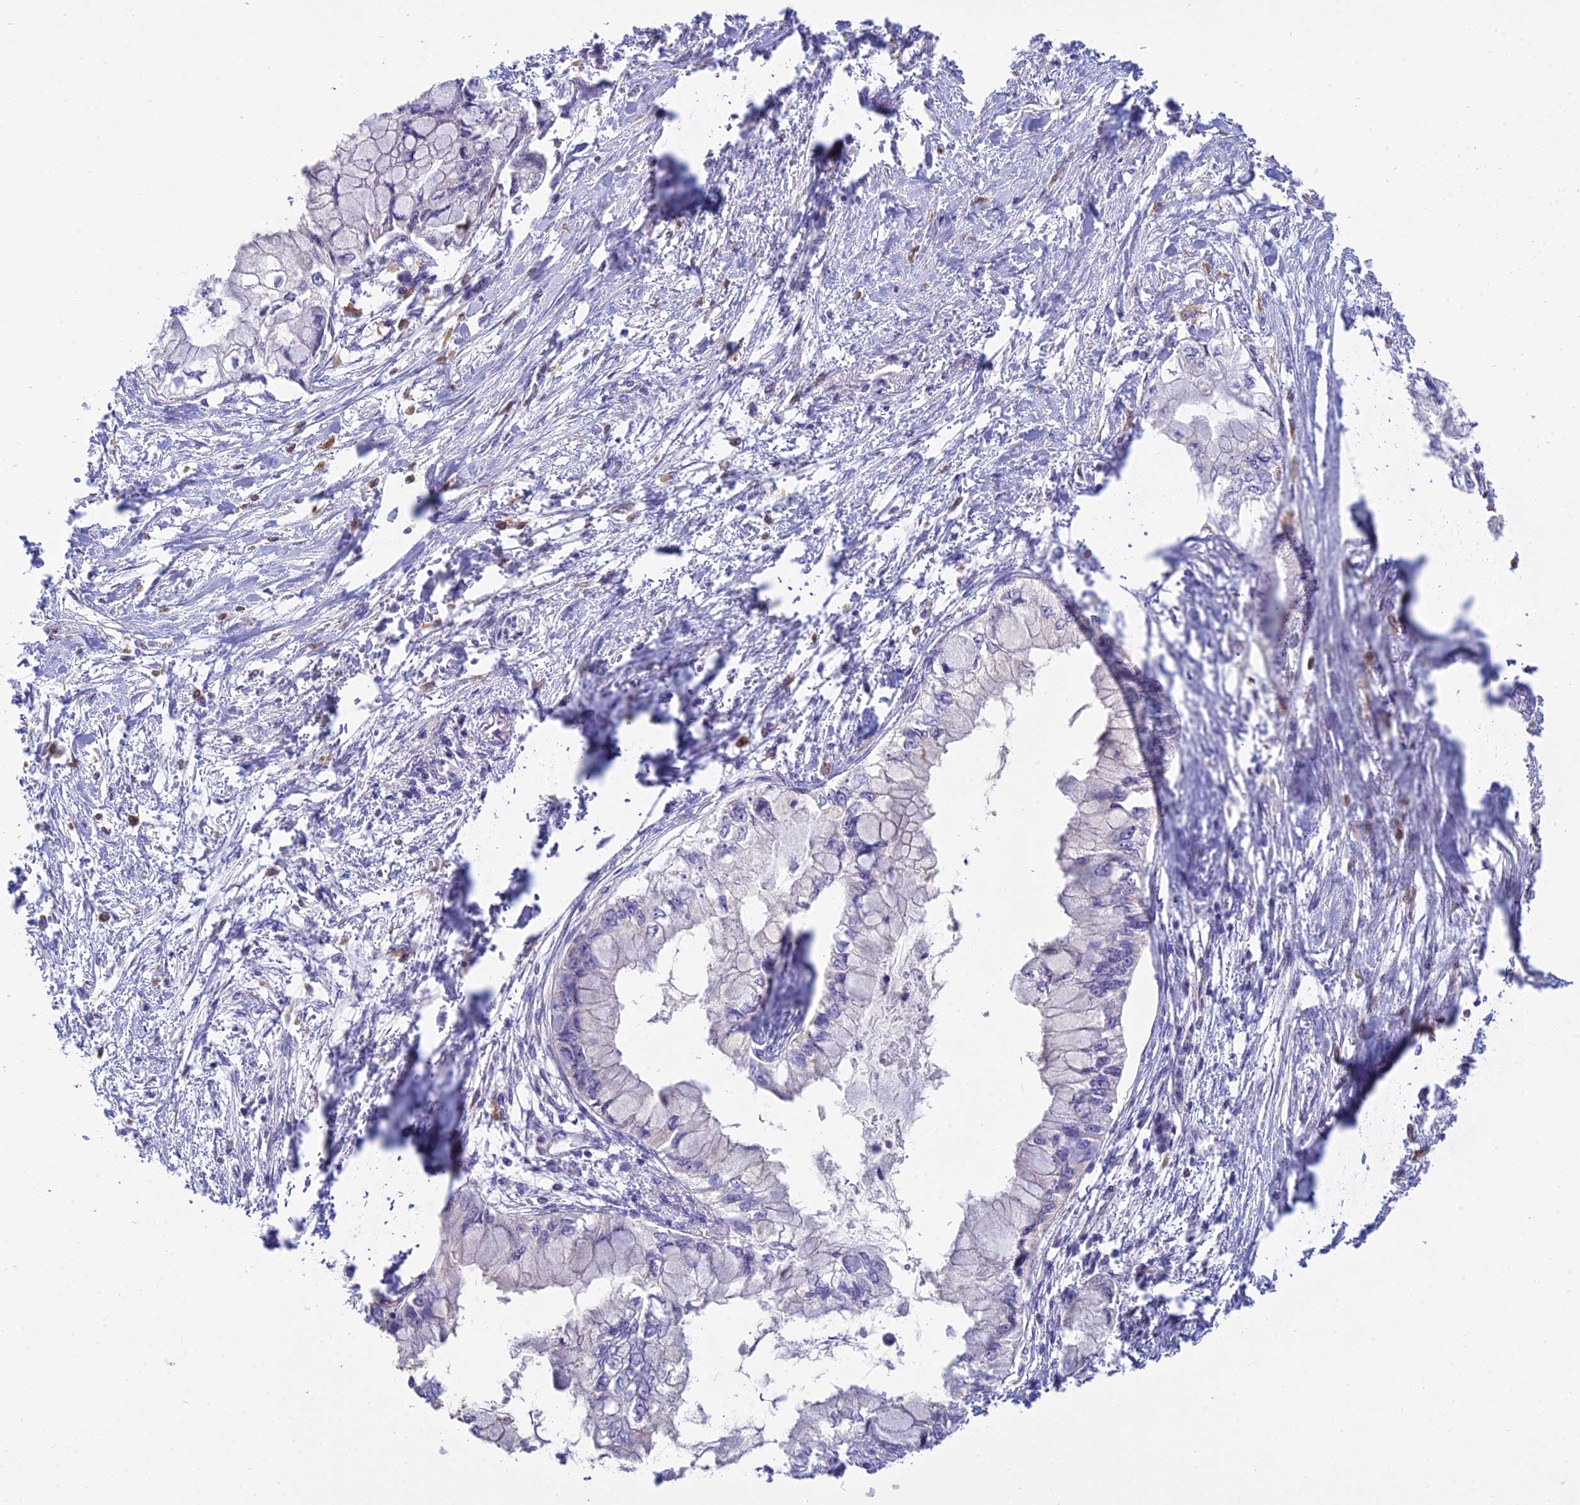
{"staining": {"intensity": "negative", "quantity": "none", "location": "none"}, "tissue": "pancreatic cancer", "cell_type": "Tumor cells", "image_type": "cancer", "snomed": [{"axis": "morphology", "description": "Adenocarcinoma, NOS"}, {"axis": "topography", "description": "Pancreas"}], "caption": "Protein analysis of pancreatic adenocarcinoma demonstrates no significant positivity in tumor cells.", "gene": "DUS2", "patient": {"sex": "male", "age": 48}}